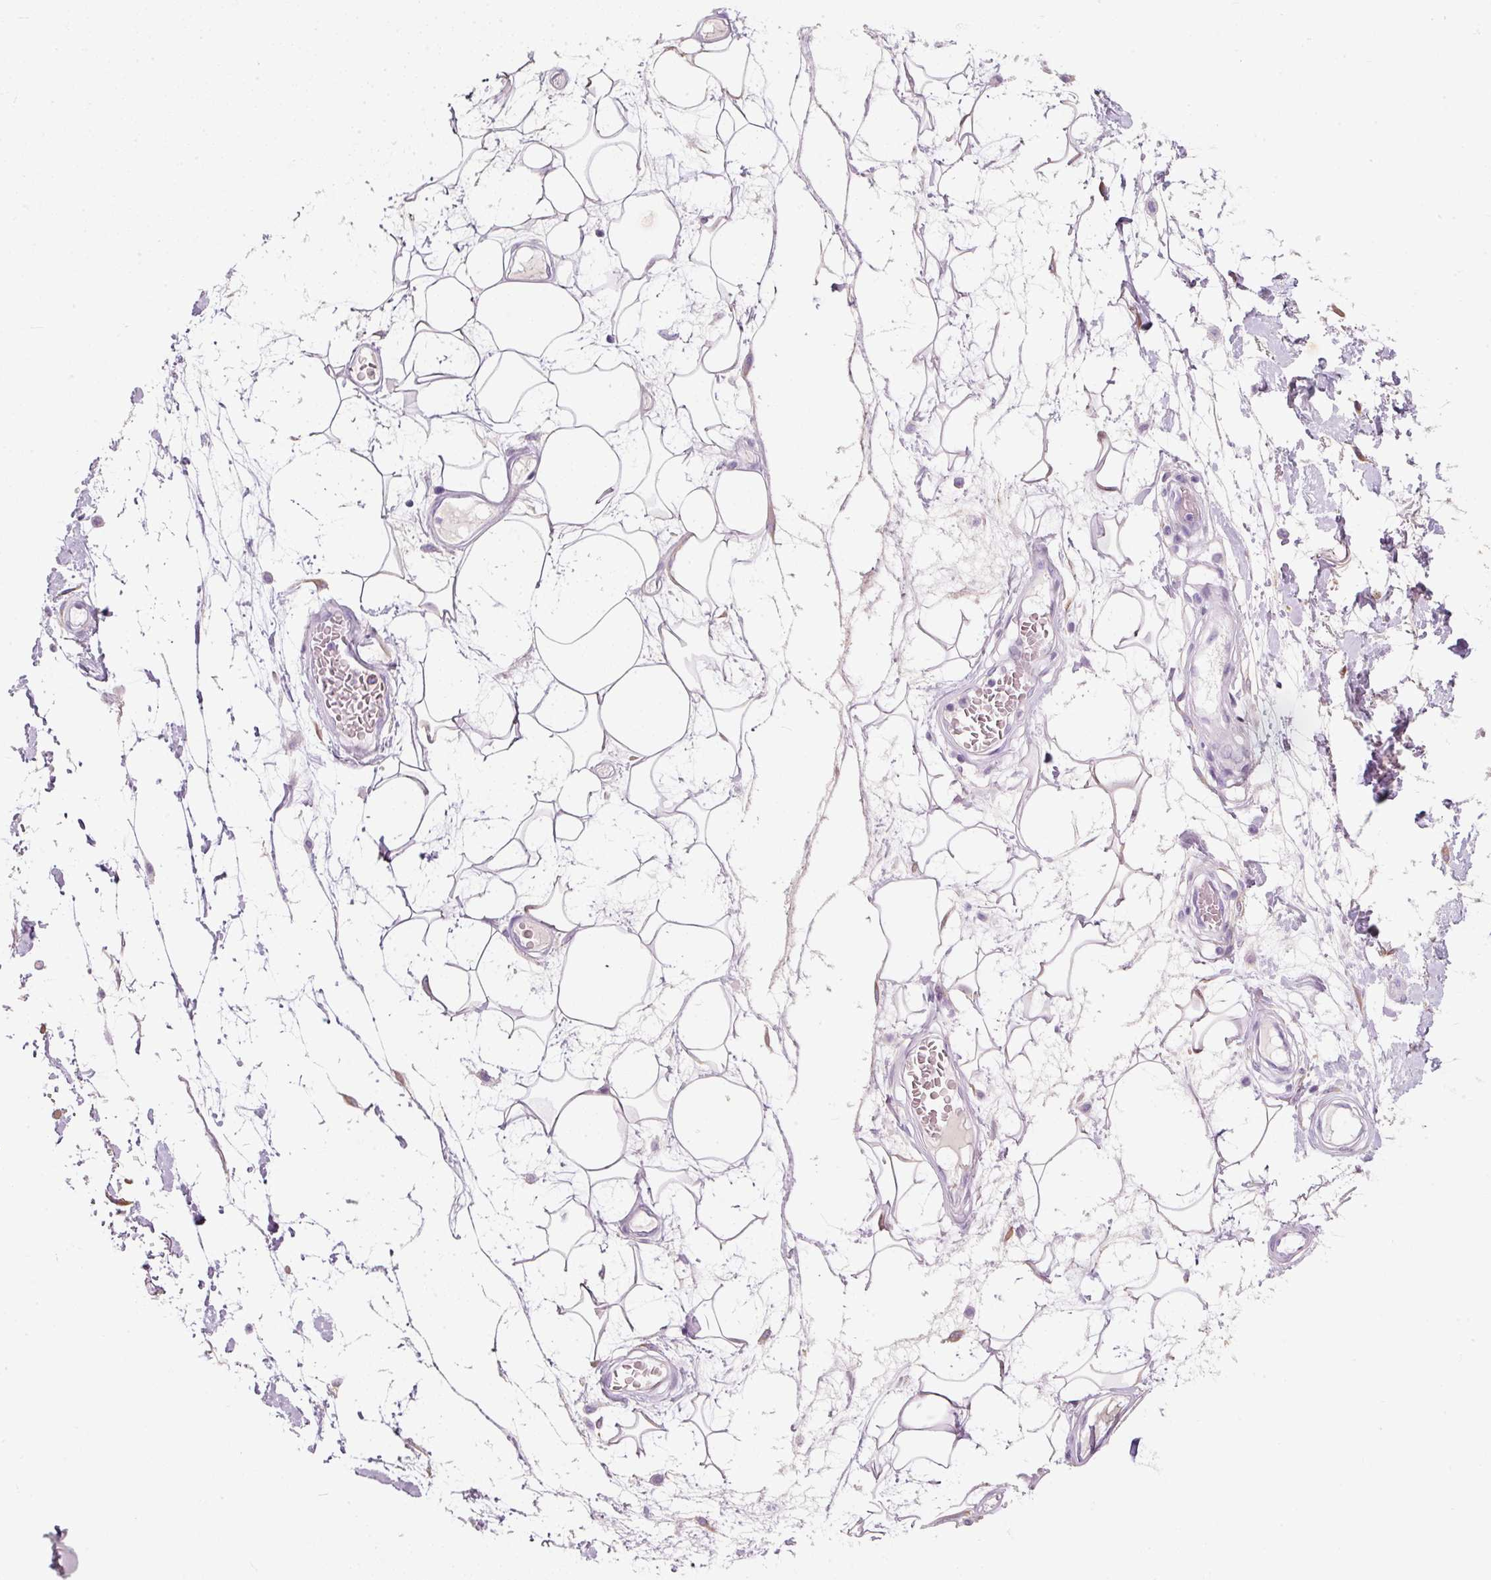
{"staining": {"intensity": "negative", "quantity": "none", "location": "none"}, "tissue": "adipose tissue", "cell_type": "Adipocytes", "image_type": "normal", "snomed": [{"axis": "morphology", "description": "Normal tissue, NOS"}, {"axis": "topography", "description": "Vulva"}, {"axis": "topography", "description": "Peripheral nerve tissue"}], "caption": "IHC of benign adipose tissue demonstrates no staining in adipocytes.", "gene": "DNM1", "patient": {"sex": "female", "age": 68}}